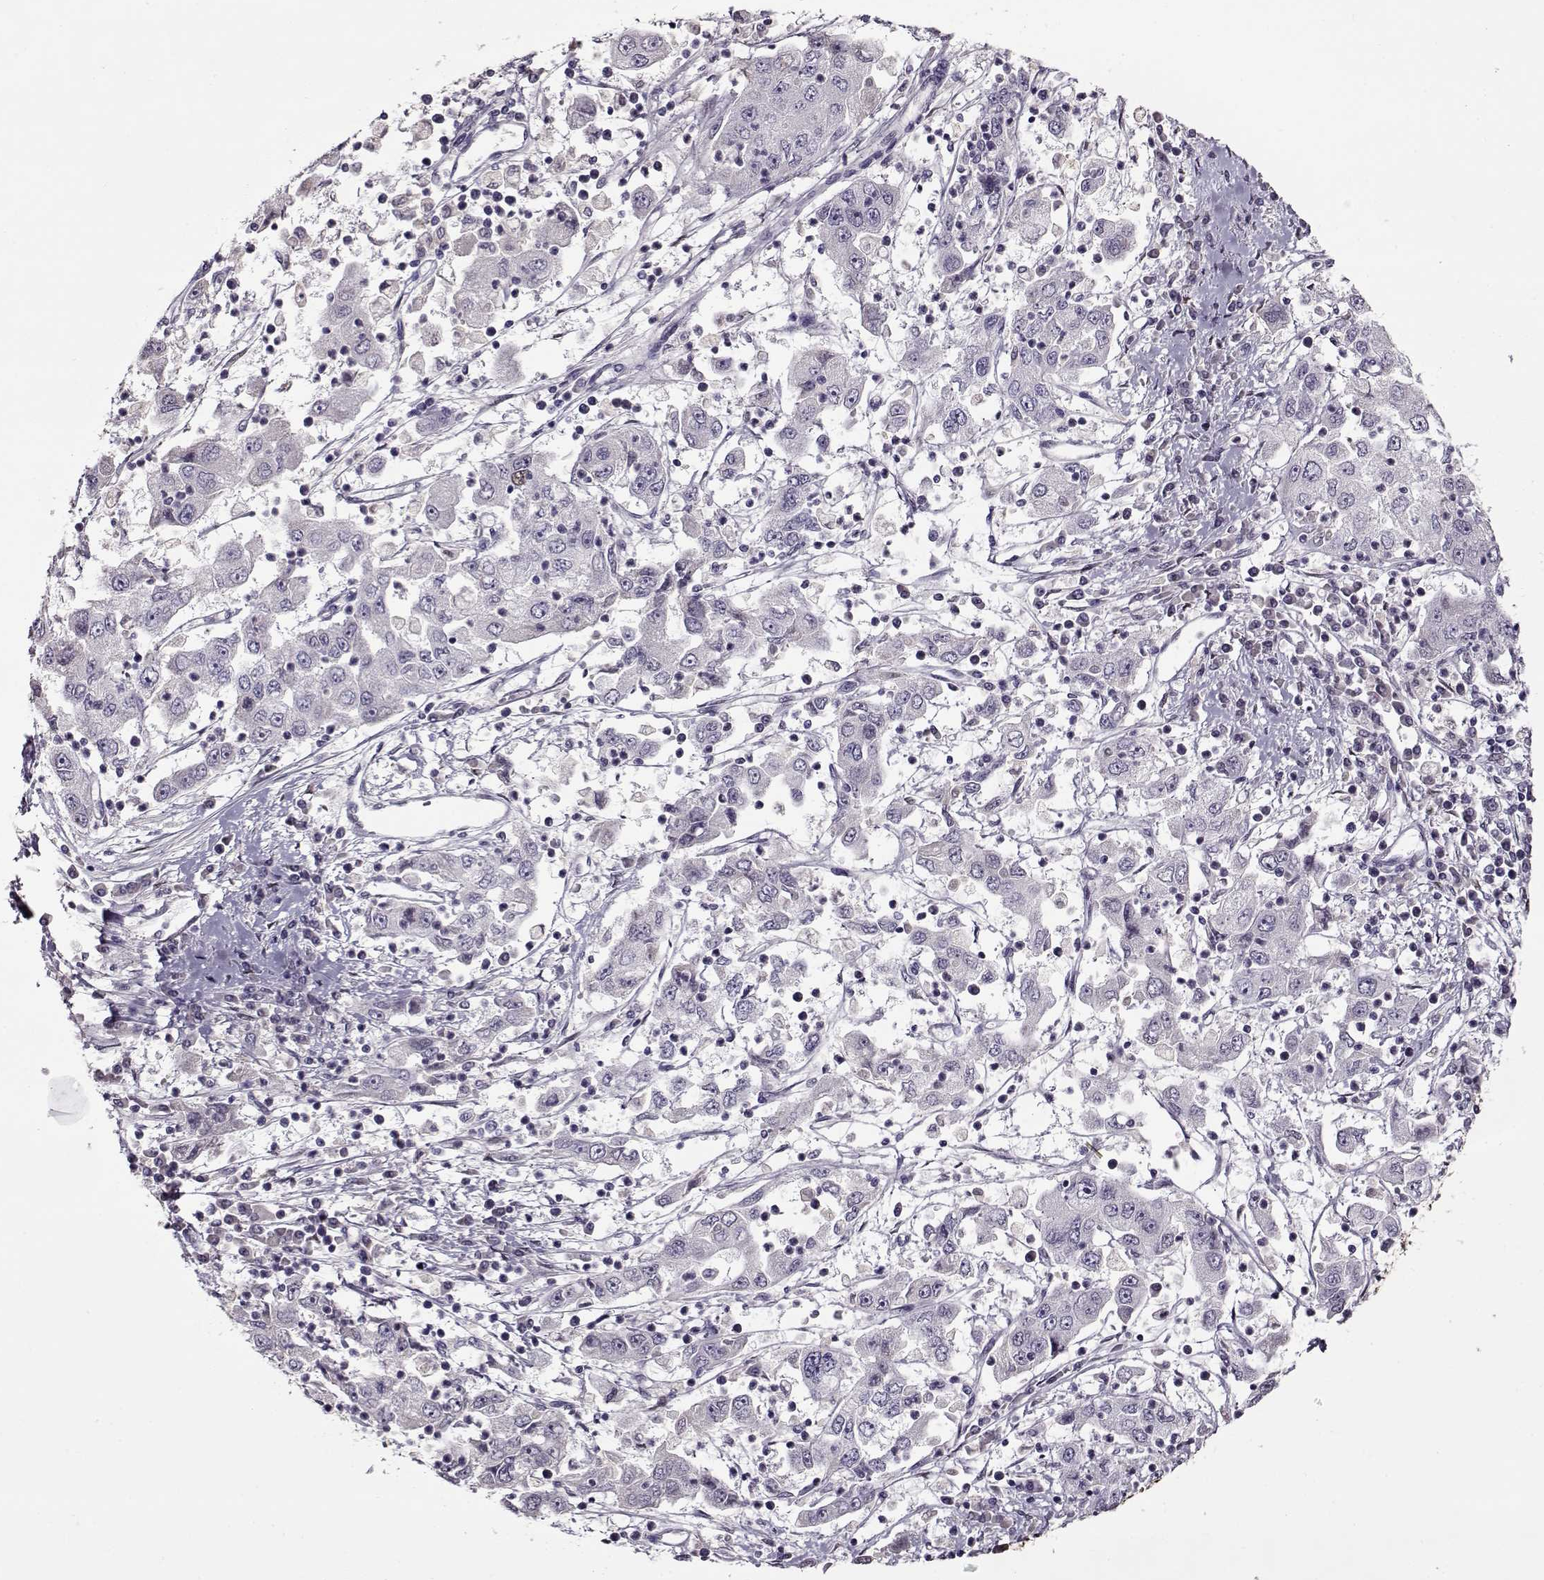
{"staining": {"intensity": "negative", "quantity": "none", "location": "none"}, "tissue": "cervical cancer", "cell_type": "Tumor cells", "image_type": "cancer", "snomed": [{"axis": "morphology", "description": "Squamous cell carcinoma, NOS"}, {"axis": "topography", "description": "Cervix"}], "caption": "Immunohistochemistry image of neoplastic tissue: squamous cell carcinoma (cervical) stained with DAB displays no significant protein expression in tumor cells. (DAB immunohistochemistry (IHC) visualized using brightfield microscopy, high magnification).", "gene": "PRMT8", "patient": {"sex": "female", "age": 36}}